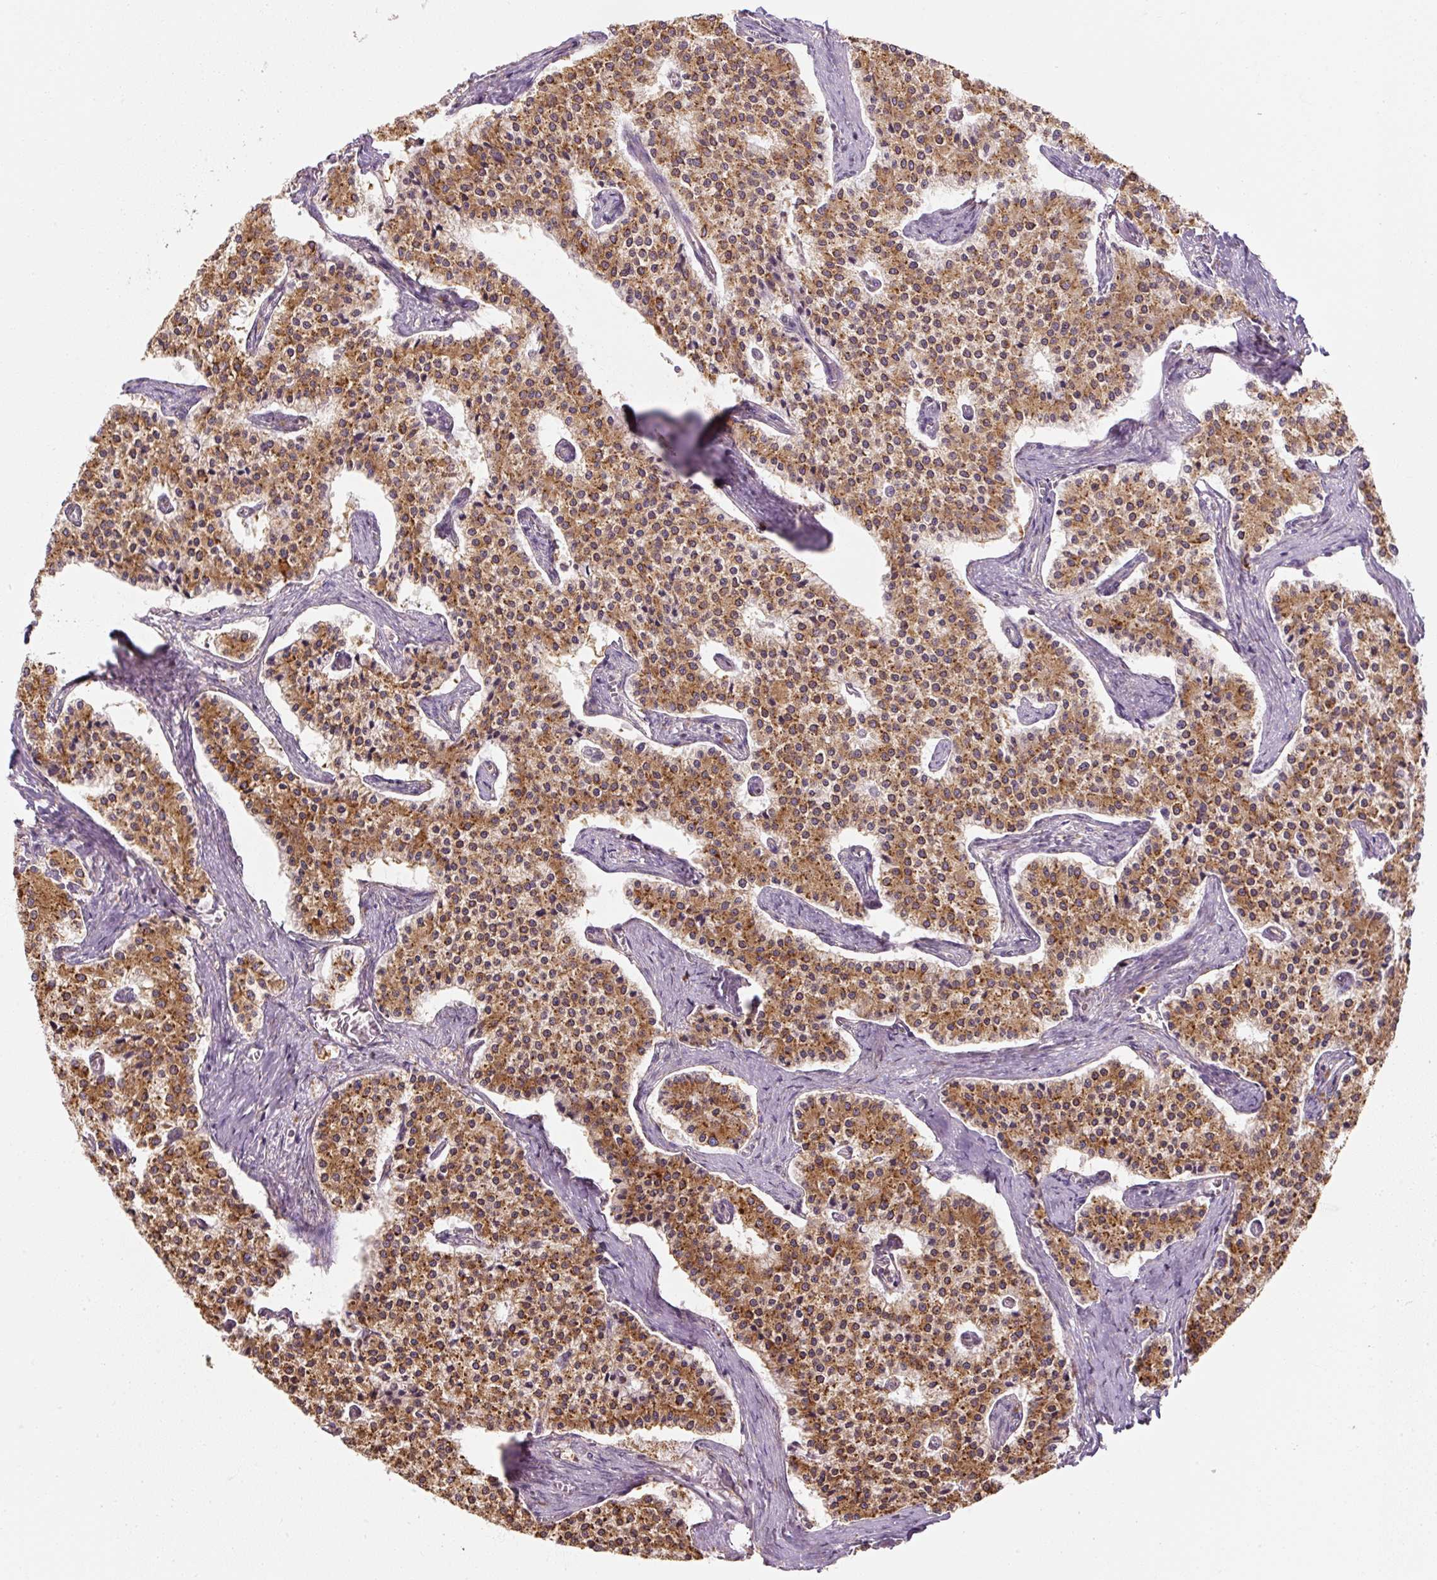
{"staining": {"intensity": "moderate", "quantity": ">75%", "location": "cytoplasmic/membranous"}, "tissue": "carcinoid", "cell_type": "Tumor cells", "image_type": "cancer", "snomed": [{"axis": "morphology", "description": "Carcinoid, malignant, NOS"}, {"axis": "topography", "description": "Colon"}], "caption": "Carcinoid stained for a protein (brown) demonstrates moderate cytoplasmic/membranous positive positivity in about >75% of tumor cells.", "gene": "PRKCSH", "patient": {"sex": "female", "age": 52}}